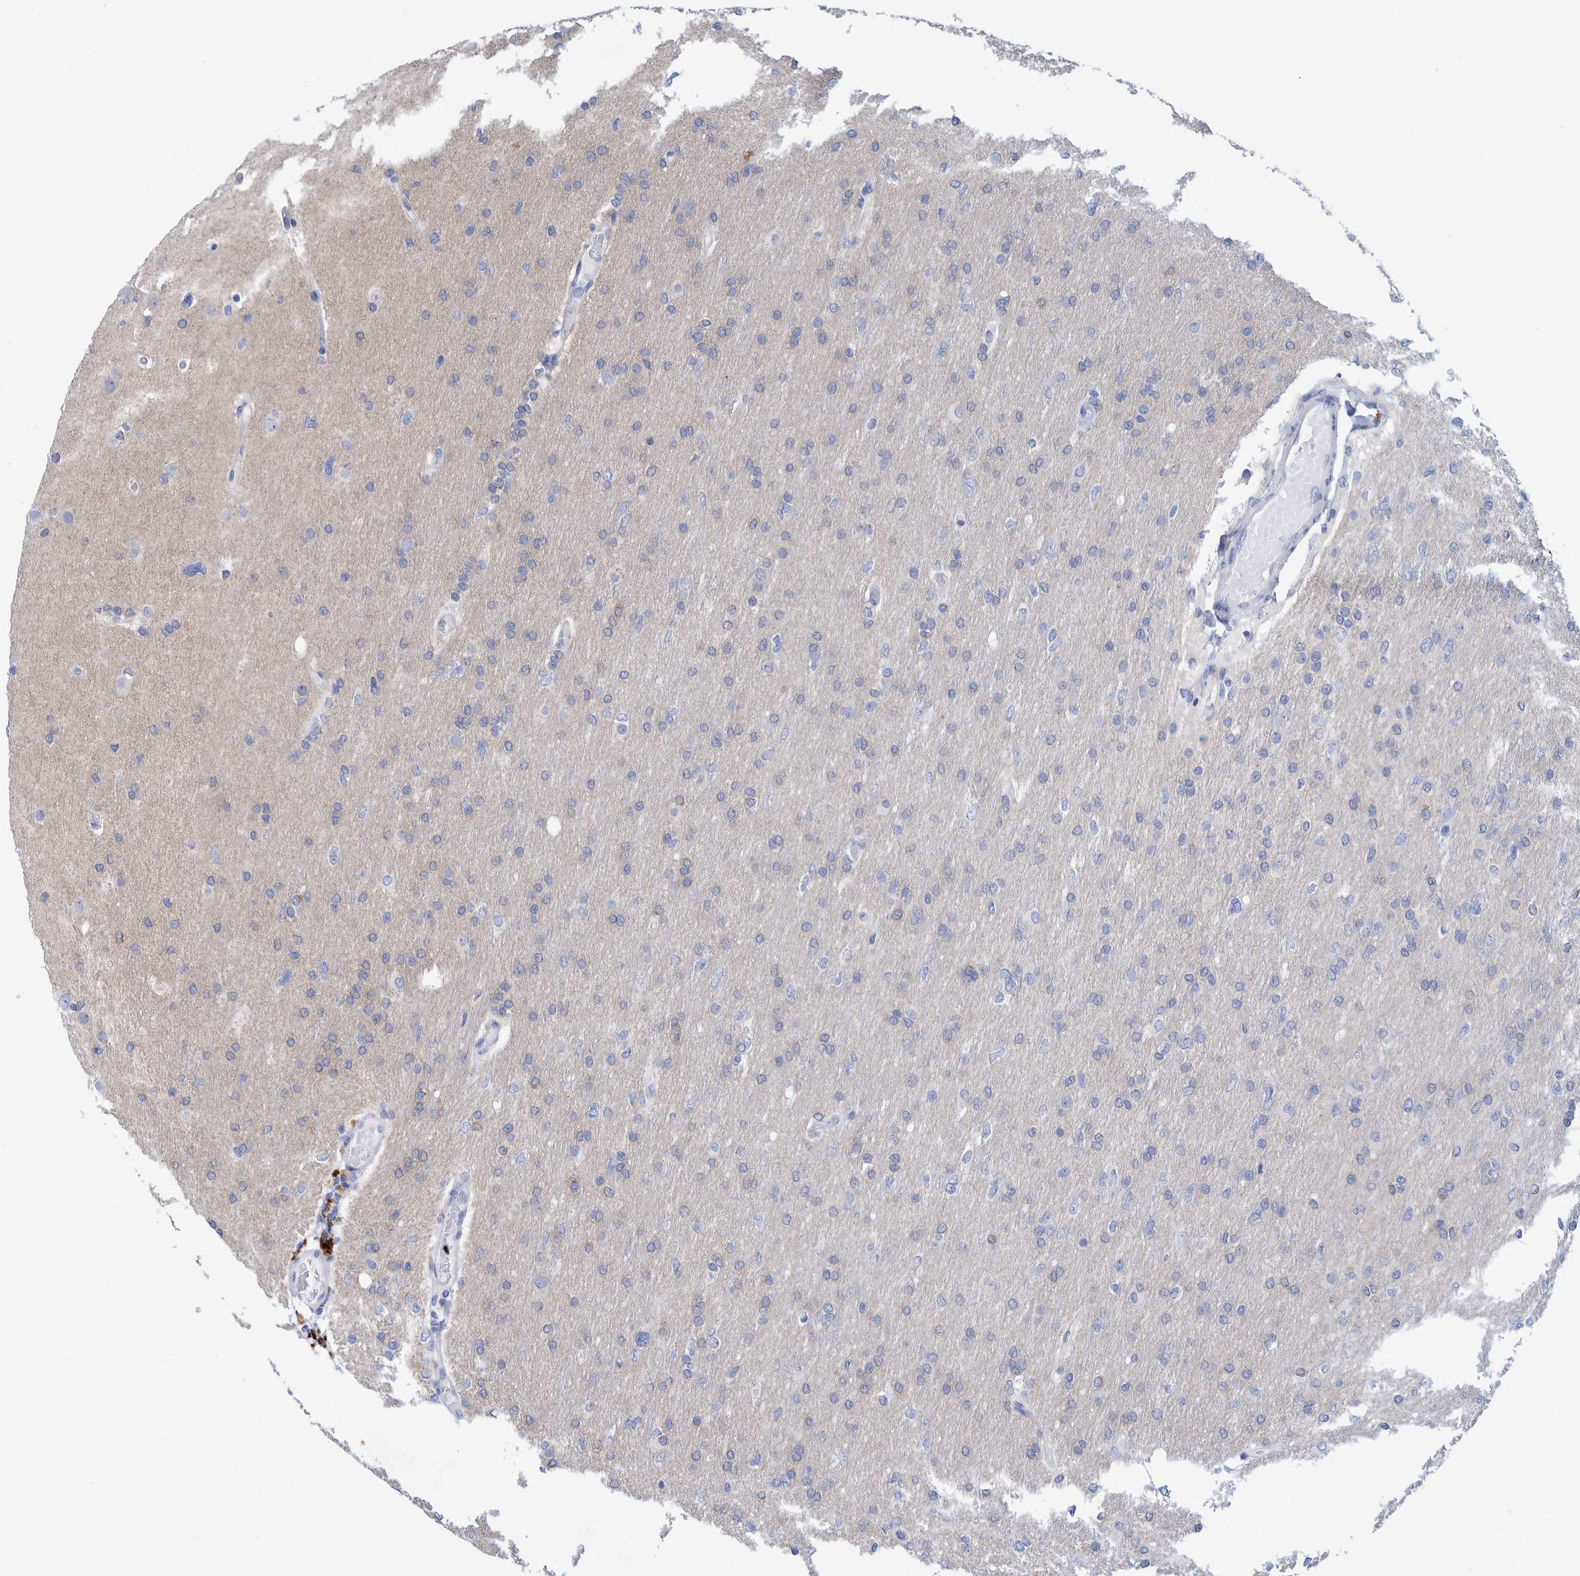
{"staining": {"intensity": "weak", "quantity": "<25%", "location": "cytoplasmic/membranous"}, "tissue": "glioma", "cell_type": "Tumor cells", "image_type": "cancer", "snomed": [{"axis": "morphology", "description": "Glioma, malignant, High grade"}, {"axis": "topography", "description": "Cerebral cortex"}], "caption": "Immunohistochemistry of human malignant glioma (high-grade) reveals no positivity in tumor cells. (Stains: DAB immunohistochemistry (IHC) with hematoxylin counter stain, Microscopy: brightfield microscopy at high magnification).", "gene": "PERP", "patient": {"sex": "female", "age": 36}}